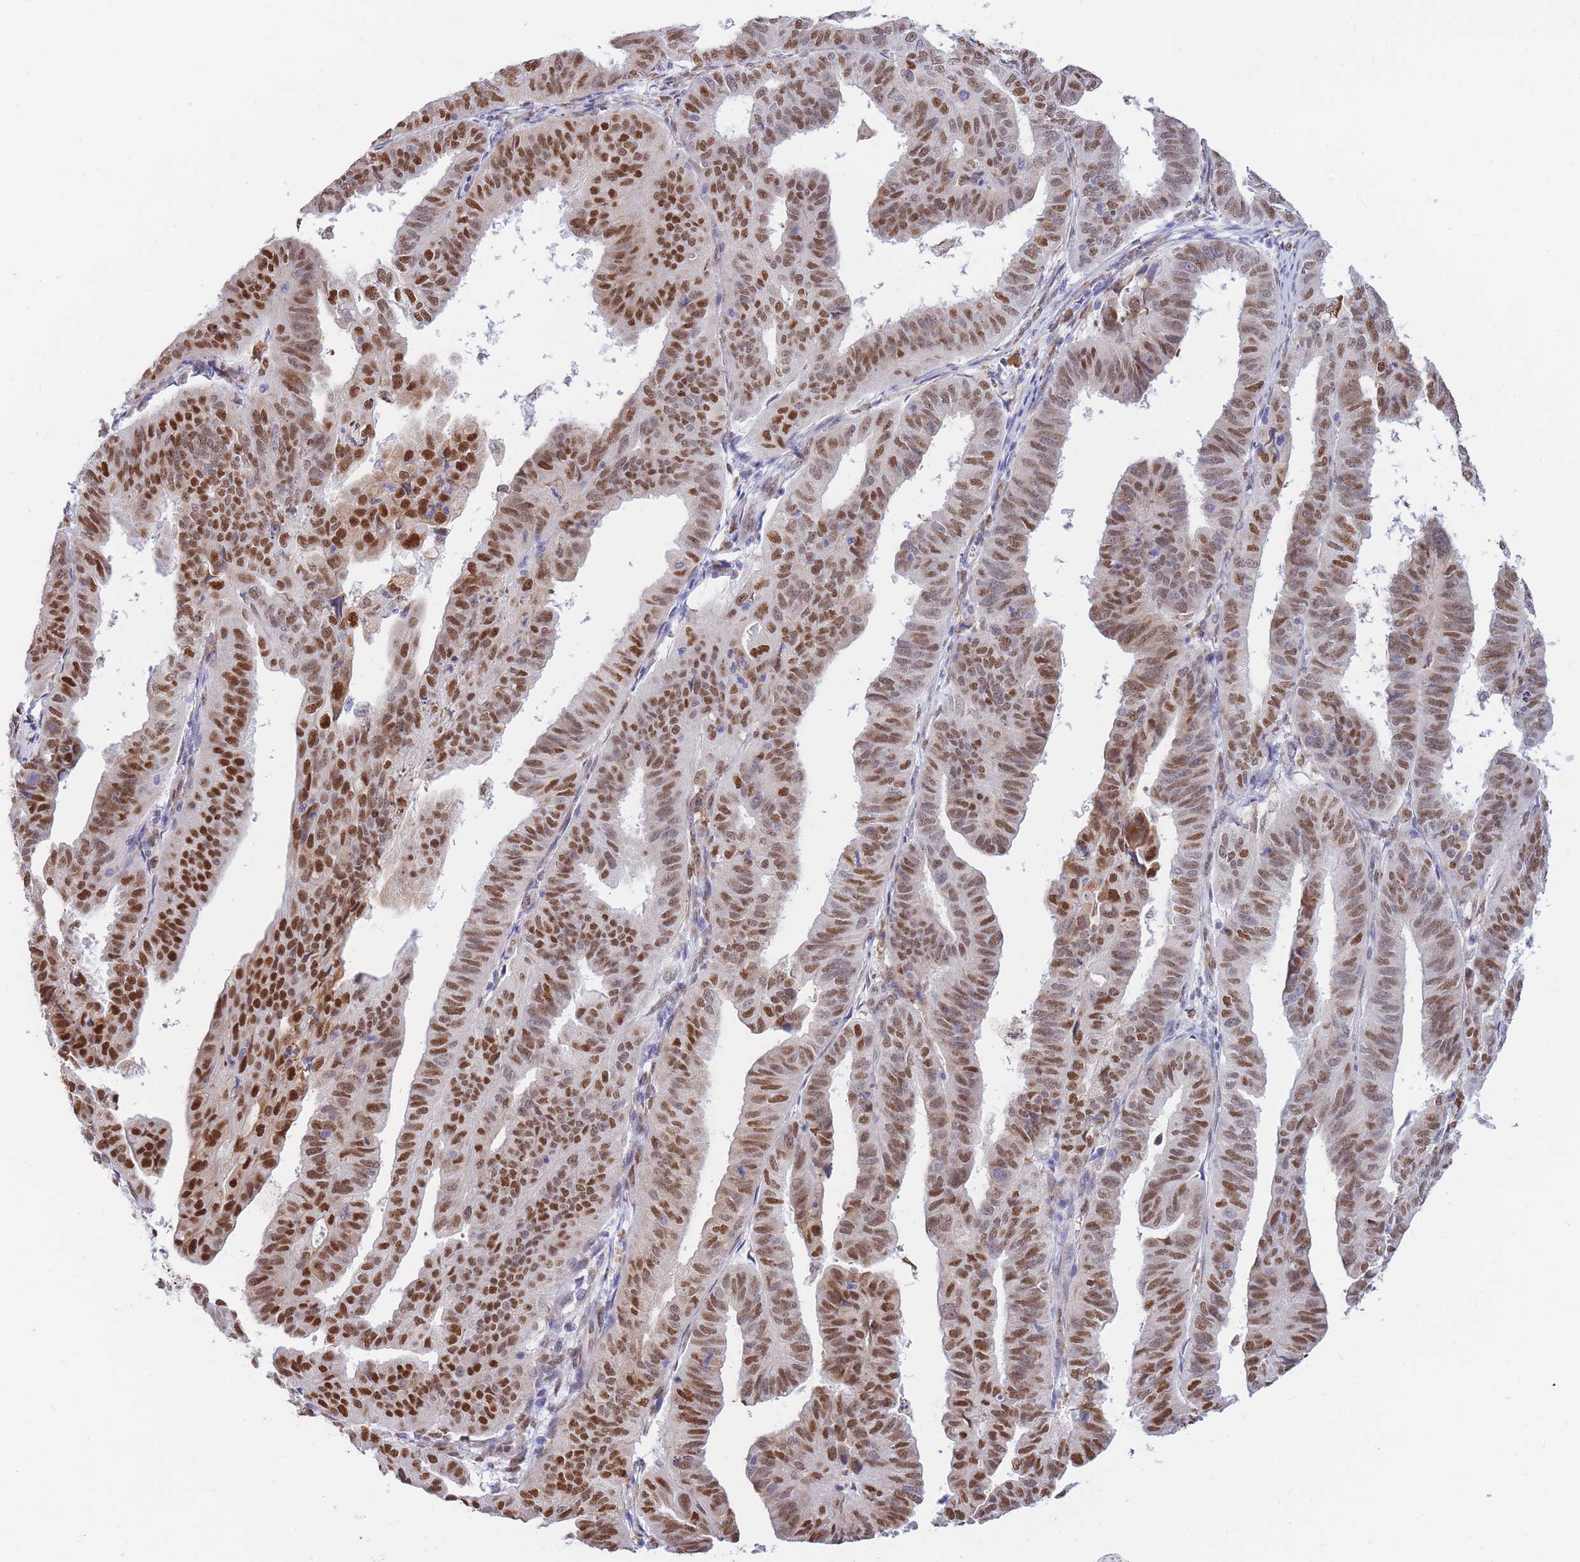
{"staining": {"intensity": "moderate", "quantity": ">75%", "location": "nuclear"}, "tissue": "endometrial cancer", "cell_type": "Tumor cells", "image_type": "cancer", "snomed": [{"axis": "morphology", "description": "Adenocarcinoma, NOS"}, {"axis": "topography", "description": "Uterus"}], "caption": "Immunohistochemistry micrograph of neoplastic tissue: human endometrial adenocarcinoma stained using immunohistochemistry reveals medium levels of moderate protein expression localized specifically in the nuclear of tumor cells, appearing as a nuclear brown color.", "gene": "FAM153A", "patient": {"sex": "female", "age": 77}}